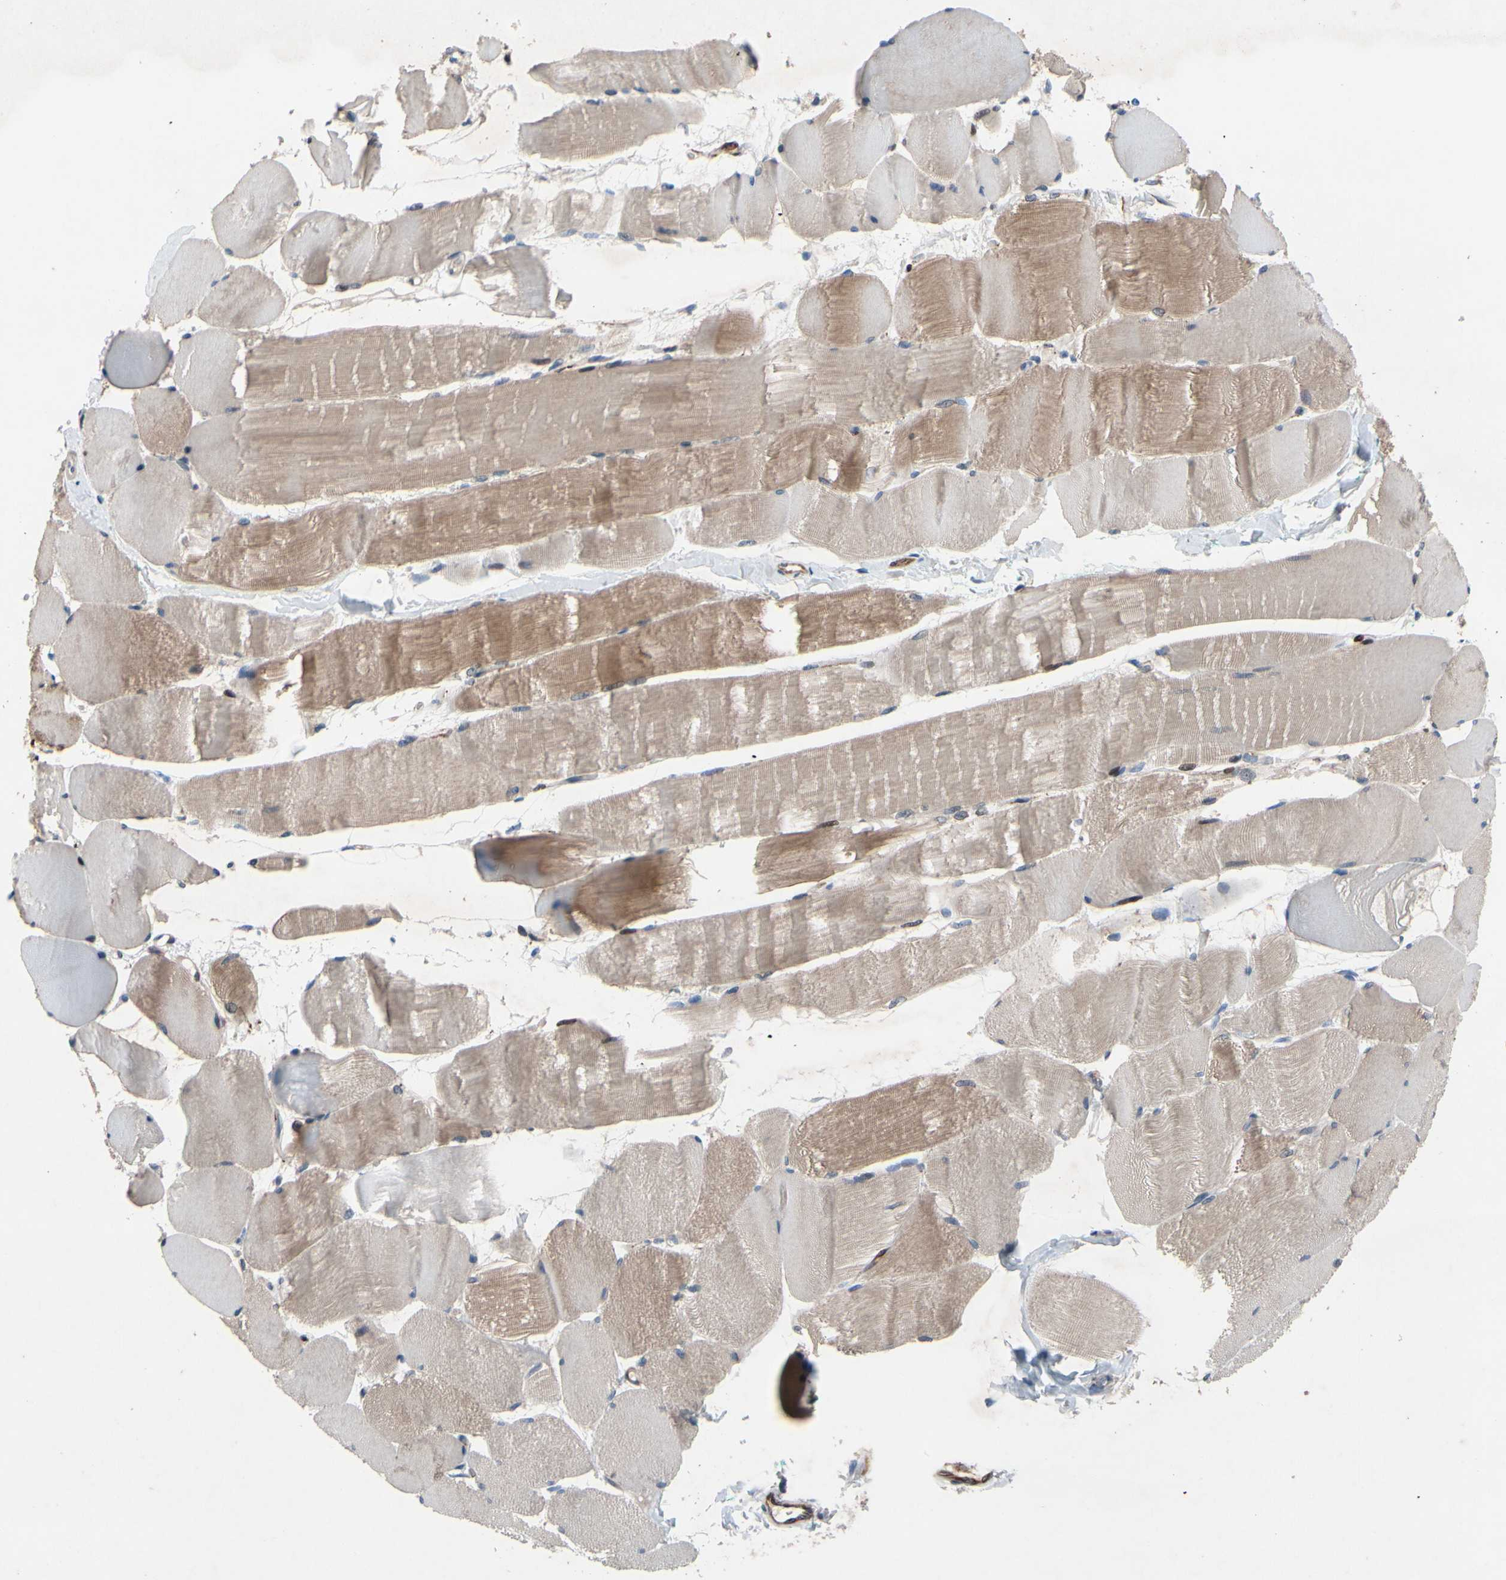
{"staining": {"intensity": "weak", "quantity": ">75%", "location": "cytoplasmic/membranous"}, "tissue": "skeletal muscle", "cell_type": "Myocytes", "image_type": "normal", "snomed": [{"axis": "morphology", "description": "Normal tissue, NOS"}, {"axis": "morphology", "description": "Squamous cell carcinoma, NOS"}, {"axis": "topography", "description": "Skeletal muscle"}], "caption": "Benign skeletal muscle was stained to show a protein in brown. There is low levels of weak cytoplasmic/membranous expression in approximately >75% of myocytes. Immunohistochemistry (ihc) stains the protein in brown and the nuclei are stained blue.", "gene": "PRXL2A", "patient": {"sex": "male", "age": 51}}